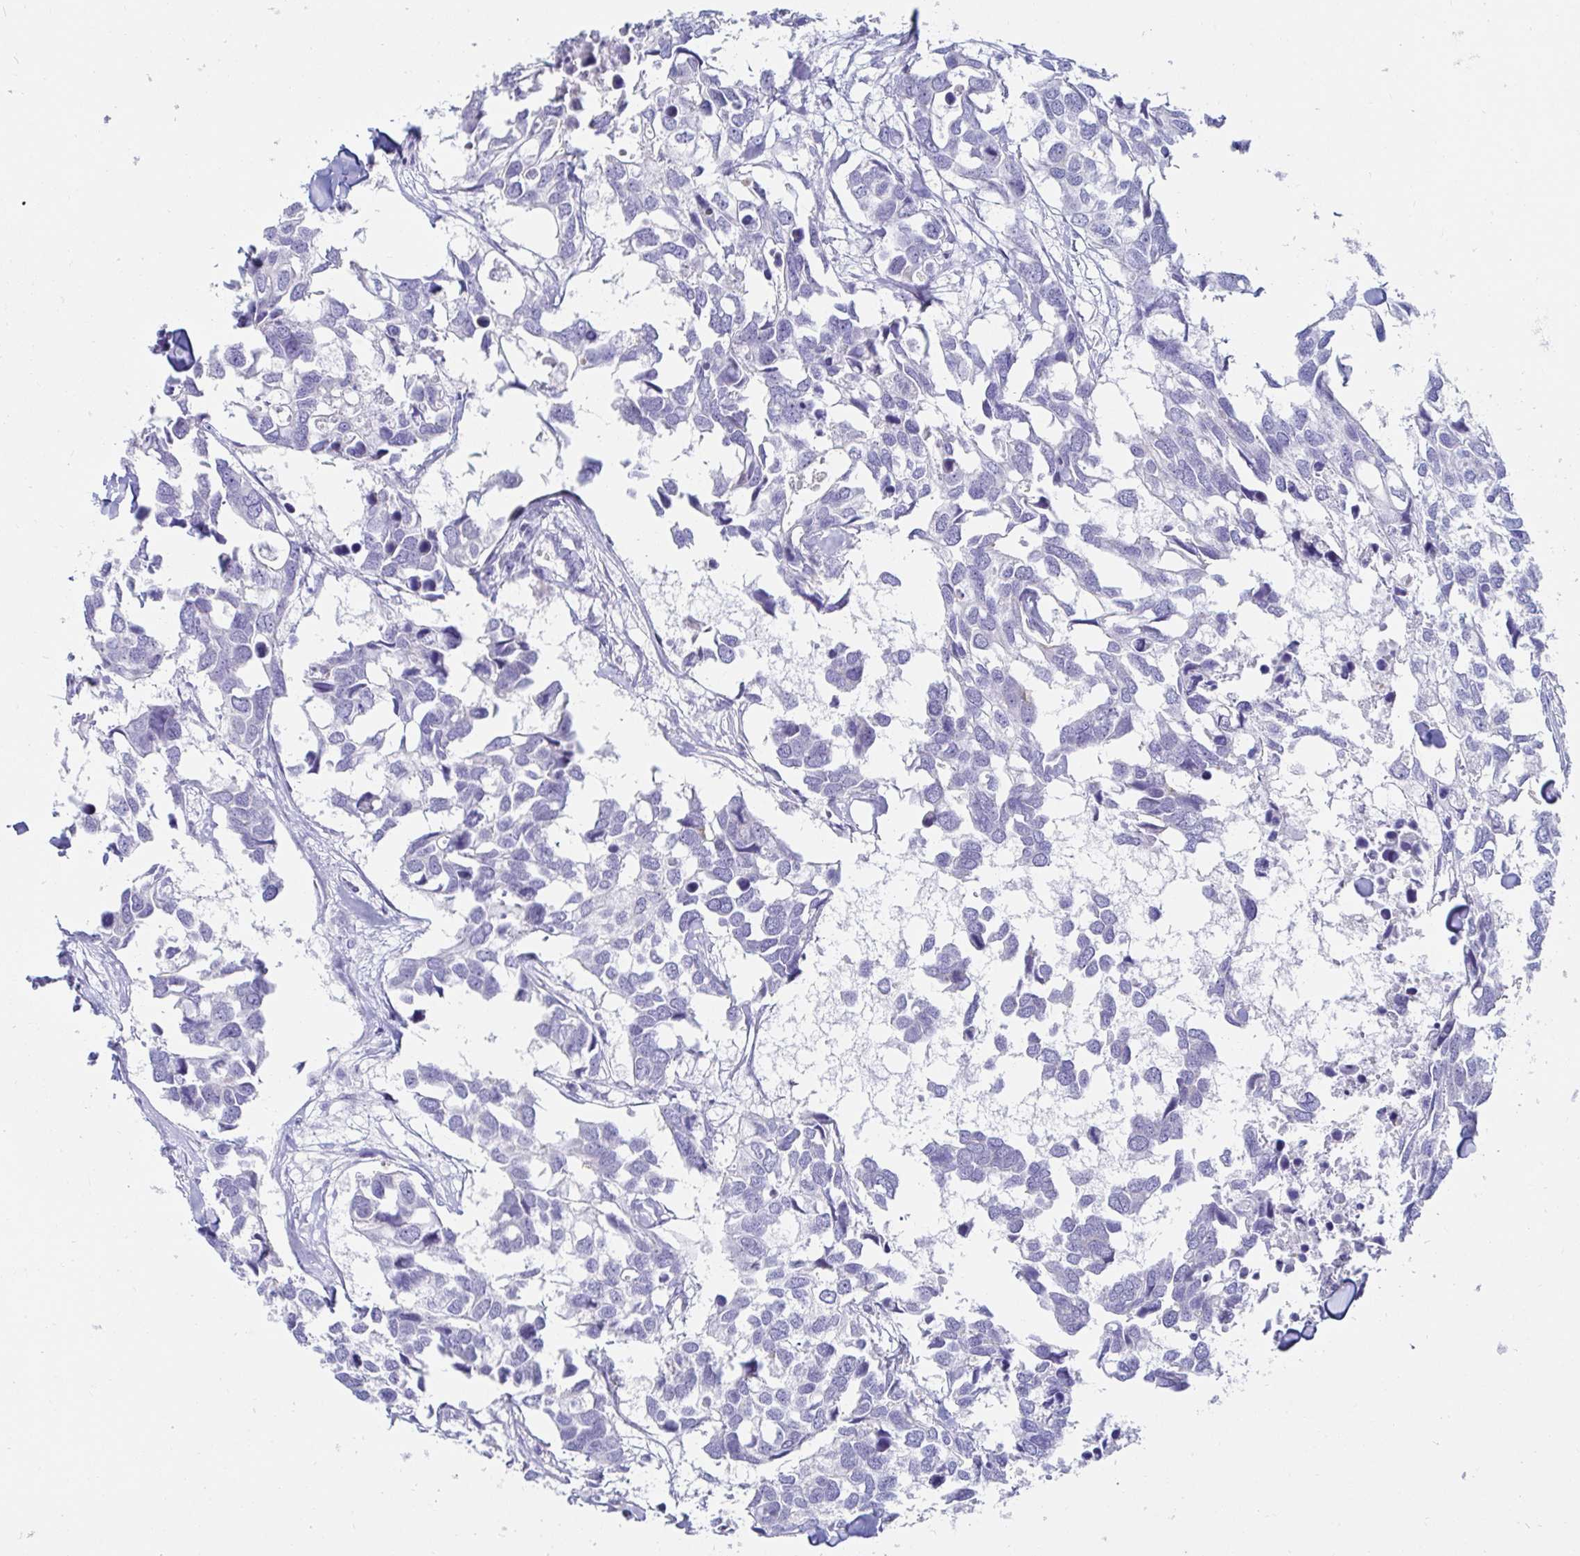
{"staining": {"intensity": "negative", "quantity": "none", "location": "none"}, "tissue": "breast cancer", "cell_type": "Tumor cells", "image_type": "cancer", "snomed": [{"axis": "morphology", "description": "Duct carcinoma"}, {"axis": "topography", "description": "Breast"}], "caption": "IHC histopathology image of neoplastic tissue: human breast cancer stained with DAB shows no significant protein expression in tumor cells.", "gene": "OR10K1", "patient": {"sex": "female", "age": 83}}